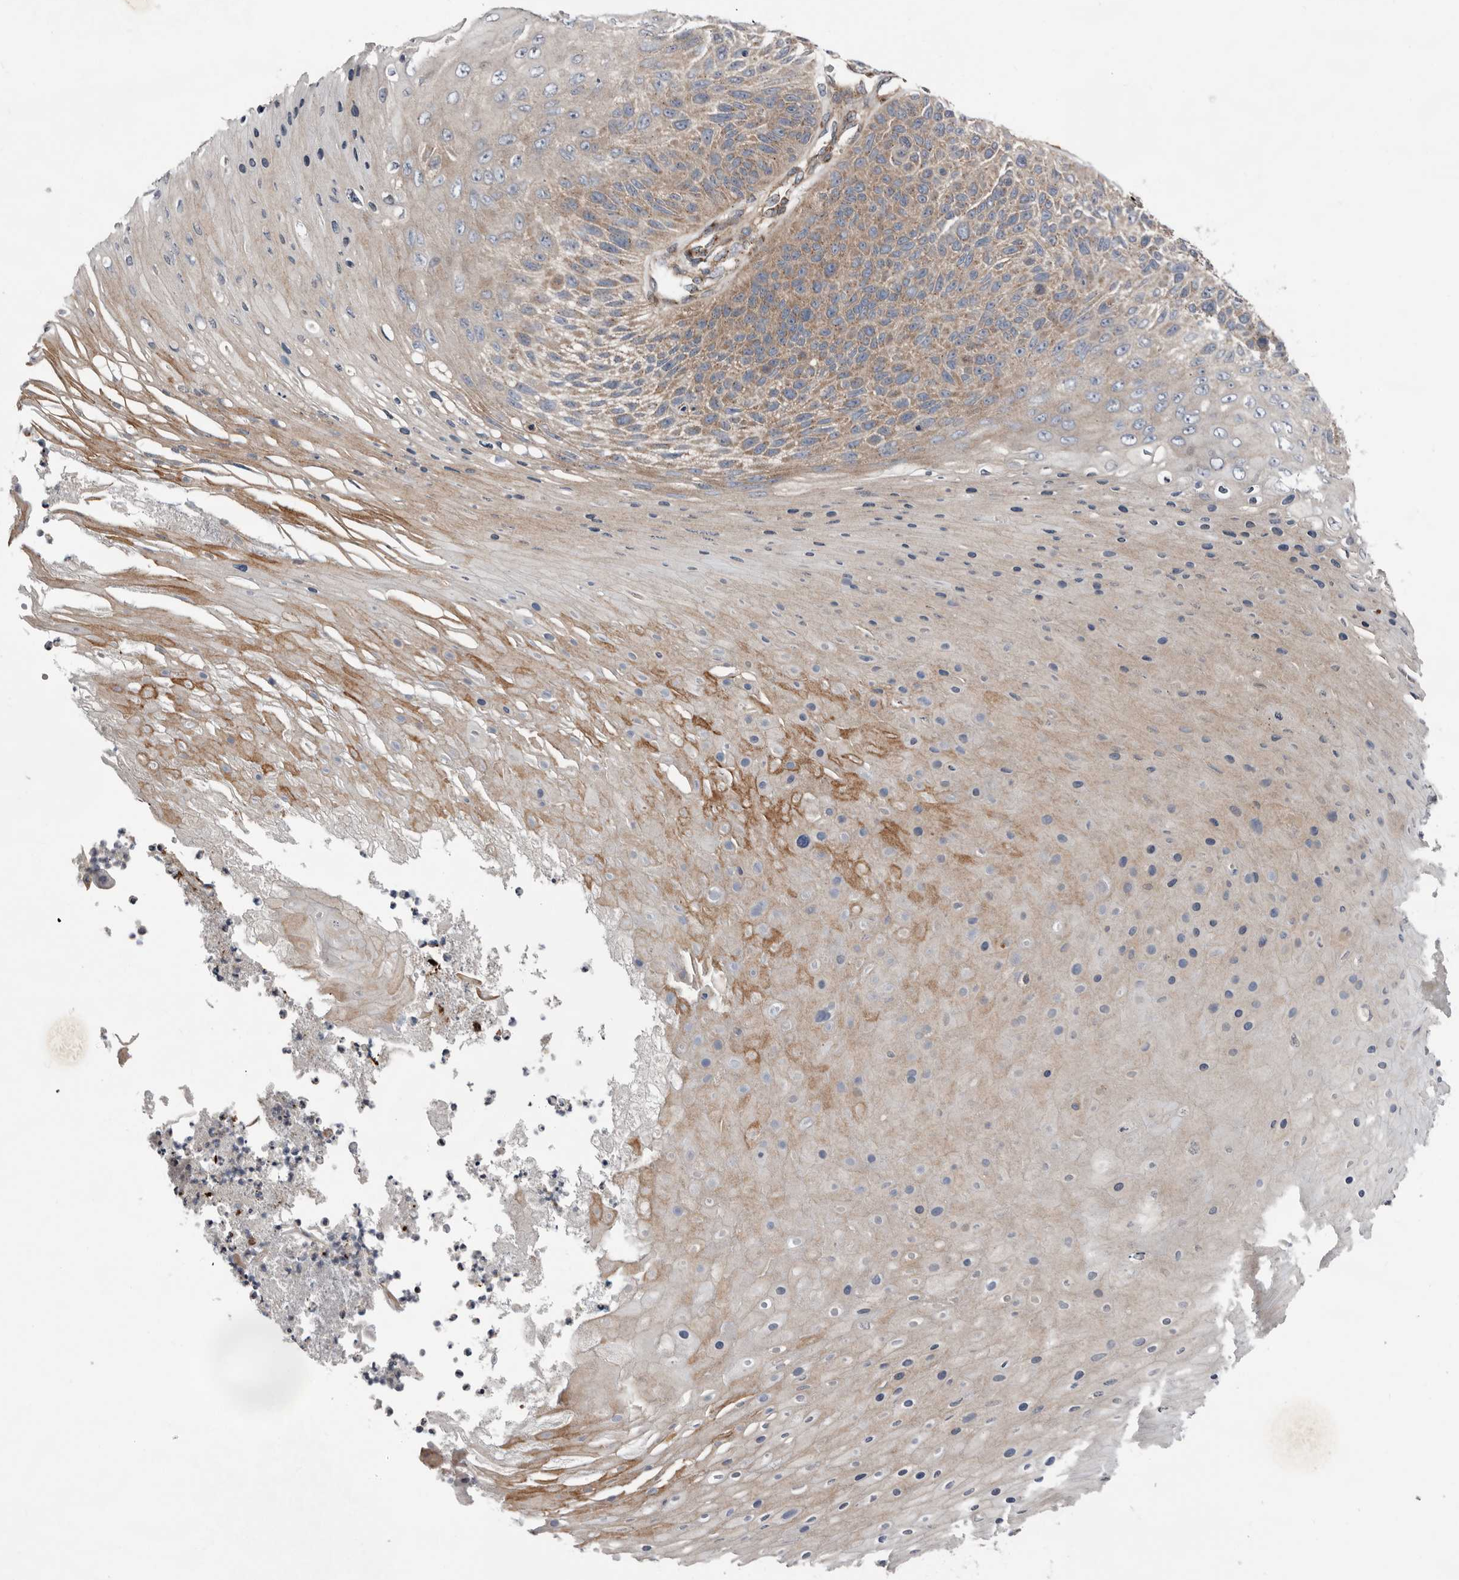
{"staining": {"intensity": "moderate", "quantity": ">75%", "location": "cytoplasmic/membranous"}, "tissue": "skin cancer", "cell_type": "Tumor cells", "image_type": "cancer", "snomed": [{"axis": "morphology", "description": "Squamous cell carcinoma, NOS"}, {"axis": "topography", "description": "Skin"}], "caption": "Human skin squamous cell carcinoma stained with a protein marker exhibits moderate staining in tumor cells.", "gene": "LUZP1", "patient": {"sex": "female", "age": 88}}